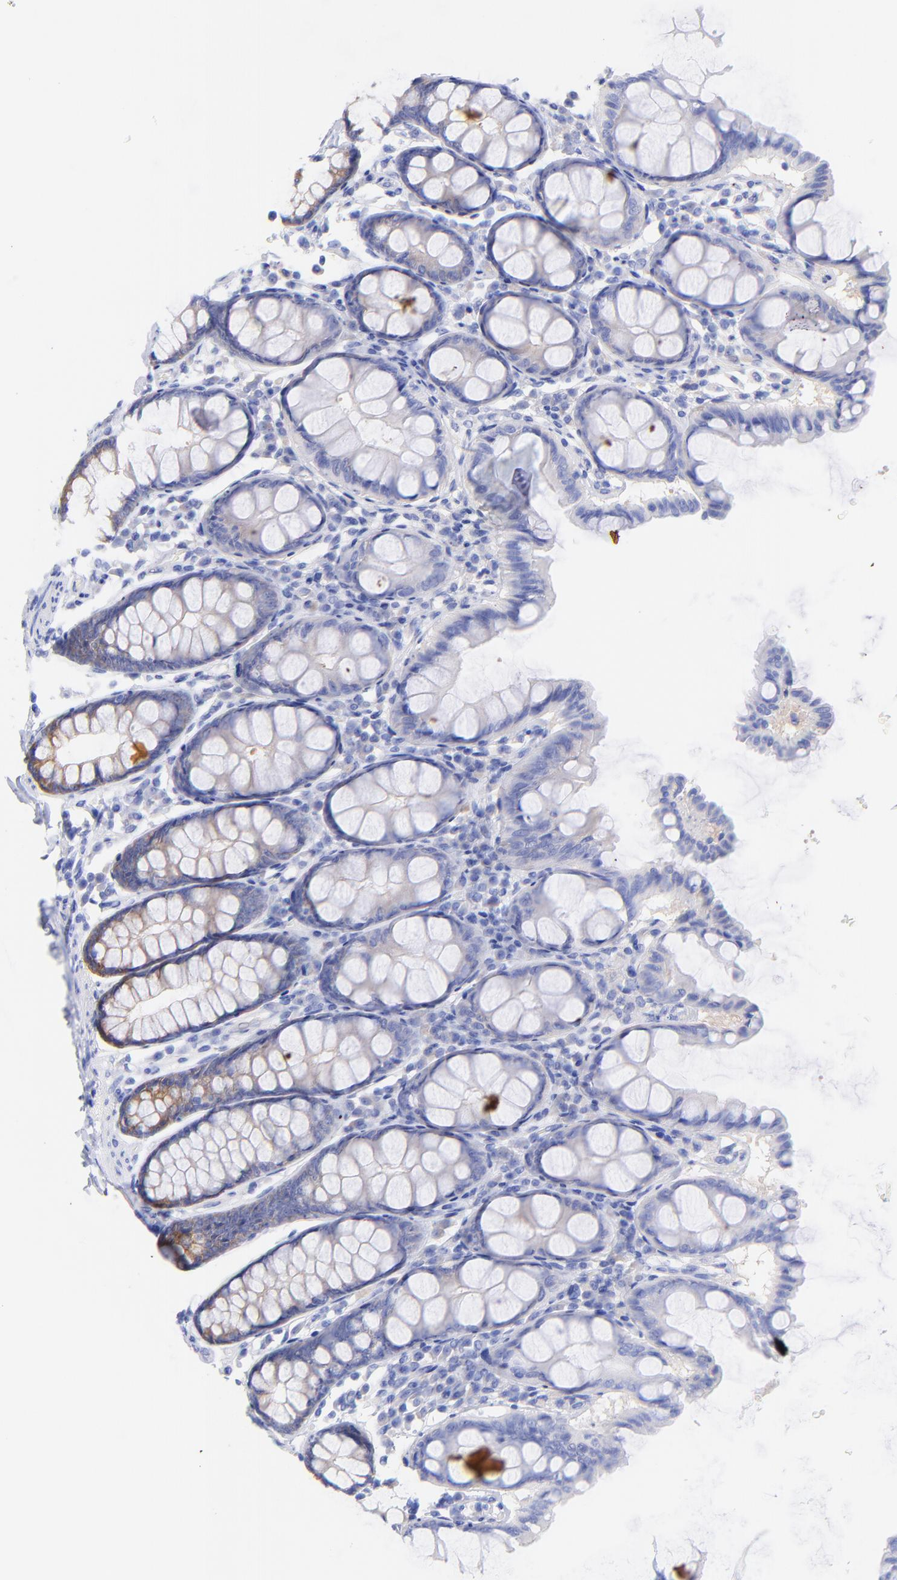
{"staining": {"intensity": "negative", "quantity": "none", "location": "none"}, "tissue": "colon", "cell_type": "Endothelial cells", "image_type": "normal", "snomed": [{"axis": "morphology", "description": "Normal tissue, NOS"}, {"axis": "topography", "description": "Colon"}], "caption": "The photomicrograph displays no staining of endothelial cells in benign colon.", "gene": "GPHN", "patient": {"sex": "female", "age": 61}}